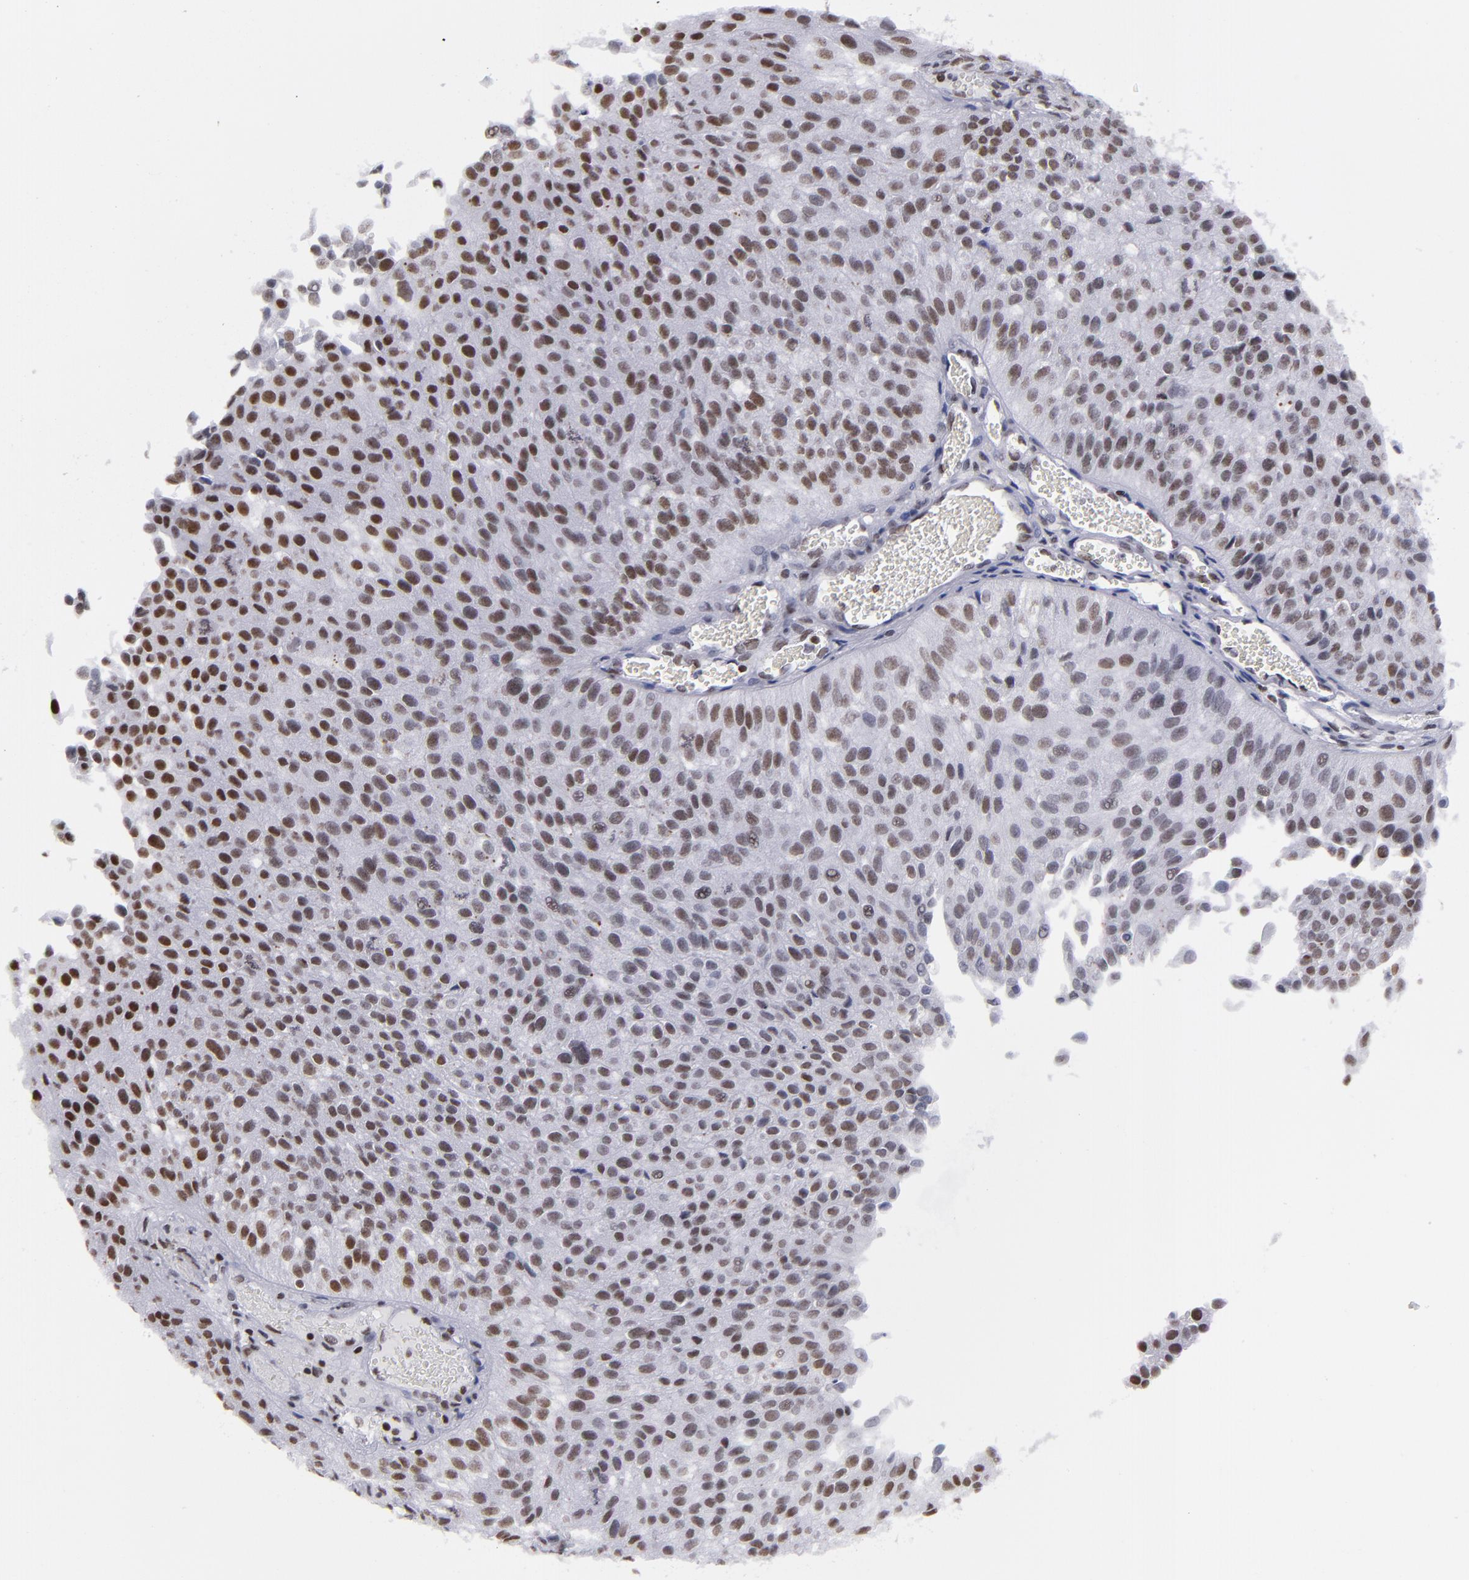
{"staining": {"intensity": "moderate", "quantity": "25%-75%", "location": "nuclear"}, "tissue": "urothelial cancer", "cell_type": "Tumor cells", "image_type": "cancer", "snomed": [{"axis": "morphology", "description": "Urothelial carcinoma, Low grade"}, {"axis": "topography", "description": "Urinary bladder"}], "caption": "A medium amount of moderate nuclear expression is identified in approximately 25%-75% of tumor cells in urothelial cancer tissue.", "gene": "TERF2", "patient": {"sex": "female", "age": 89}}